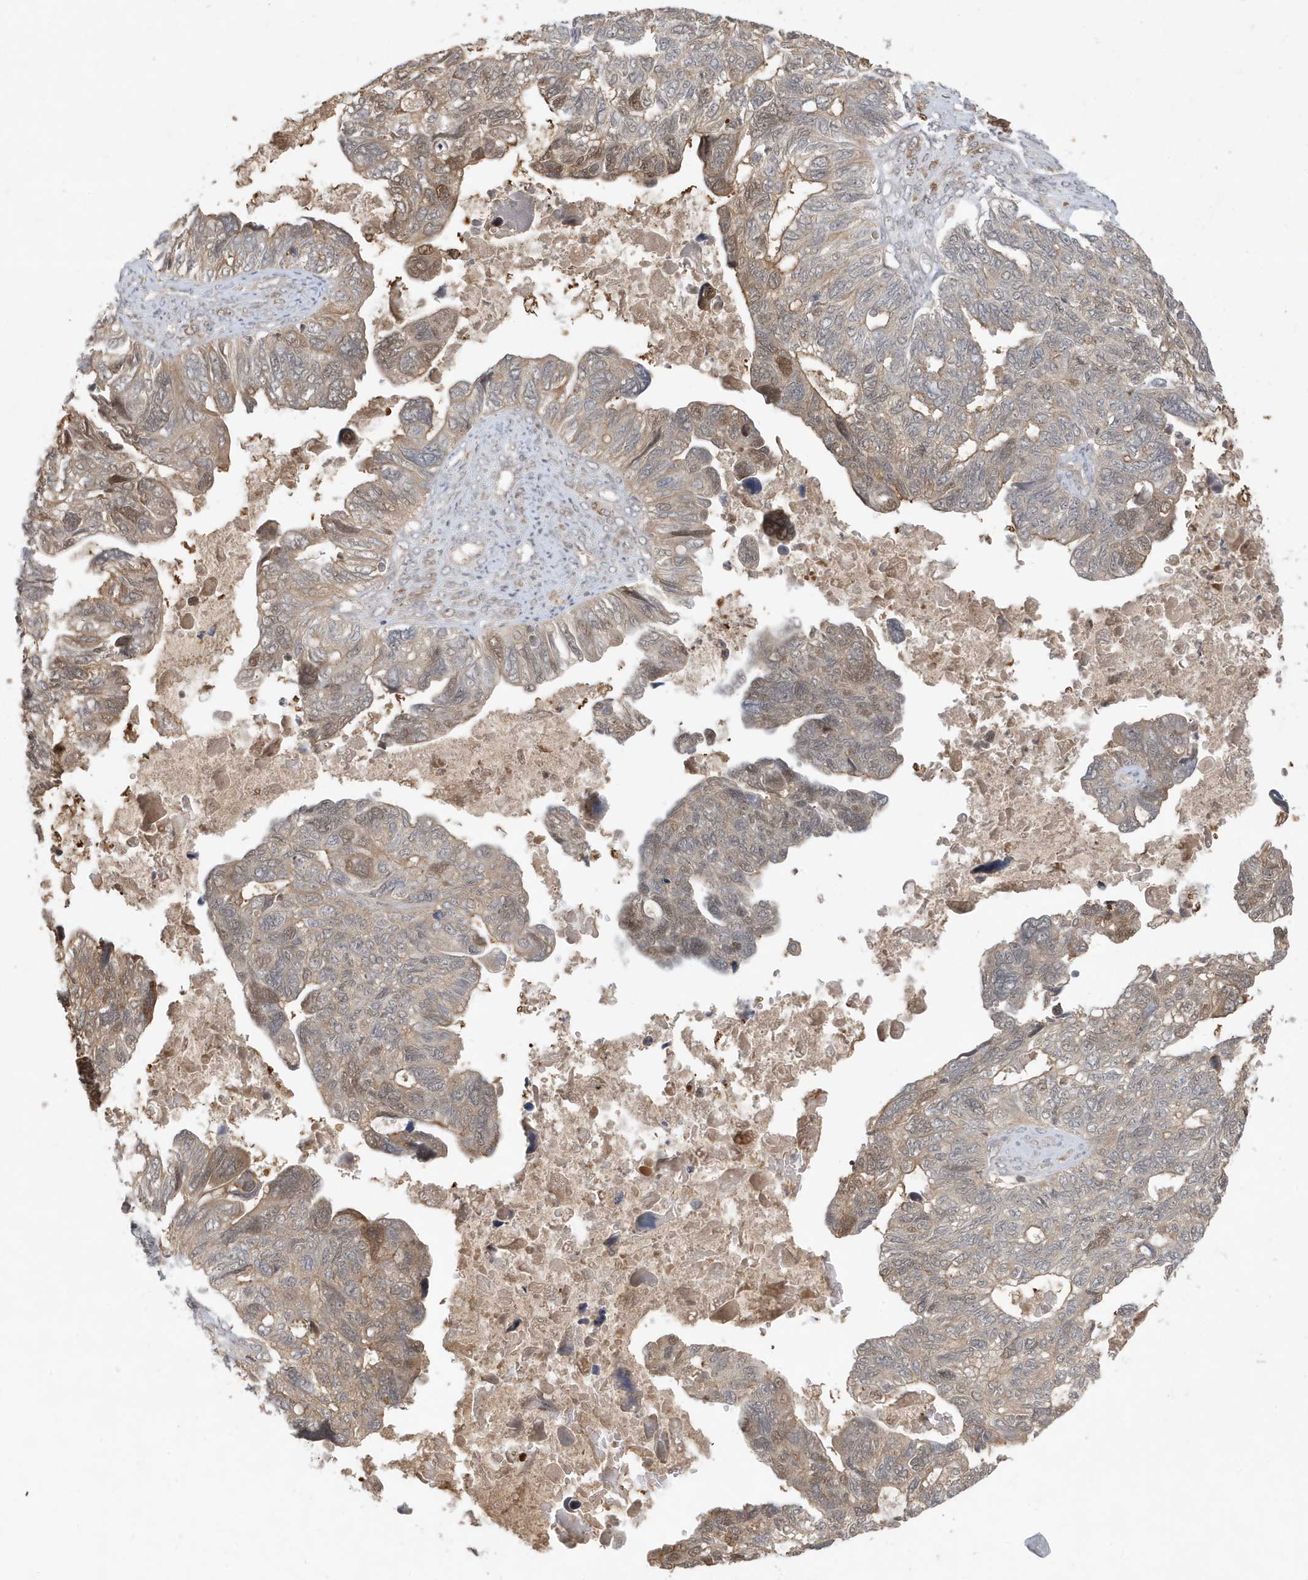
{"staining": {"intensity": "weak", "quantity": "25%-75%", "location": "cytoplasmic/membranous,nuclear"}, "tissue": "ovarian cancer", "cell_type": "Tumor cells", "image_type": "cancer", "snomed": [{"axis": "morphology", "description": "Cystadenocarcinoma, serous, NOS"}, {"axis": "topography", "description": "Ovary"}], "caption": "High-power microscopy captured an immunohistochemistry image of ovarian serous cystadenocarcinoma, revealing weak cytoplasmic/membranous and nuclear staining in about 25%-75% of tumor cells.", "gene": "PRRT3", "patient": {"sex": "female", "age": 79}}